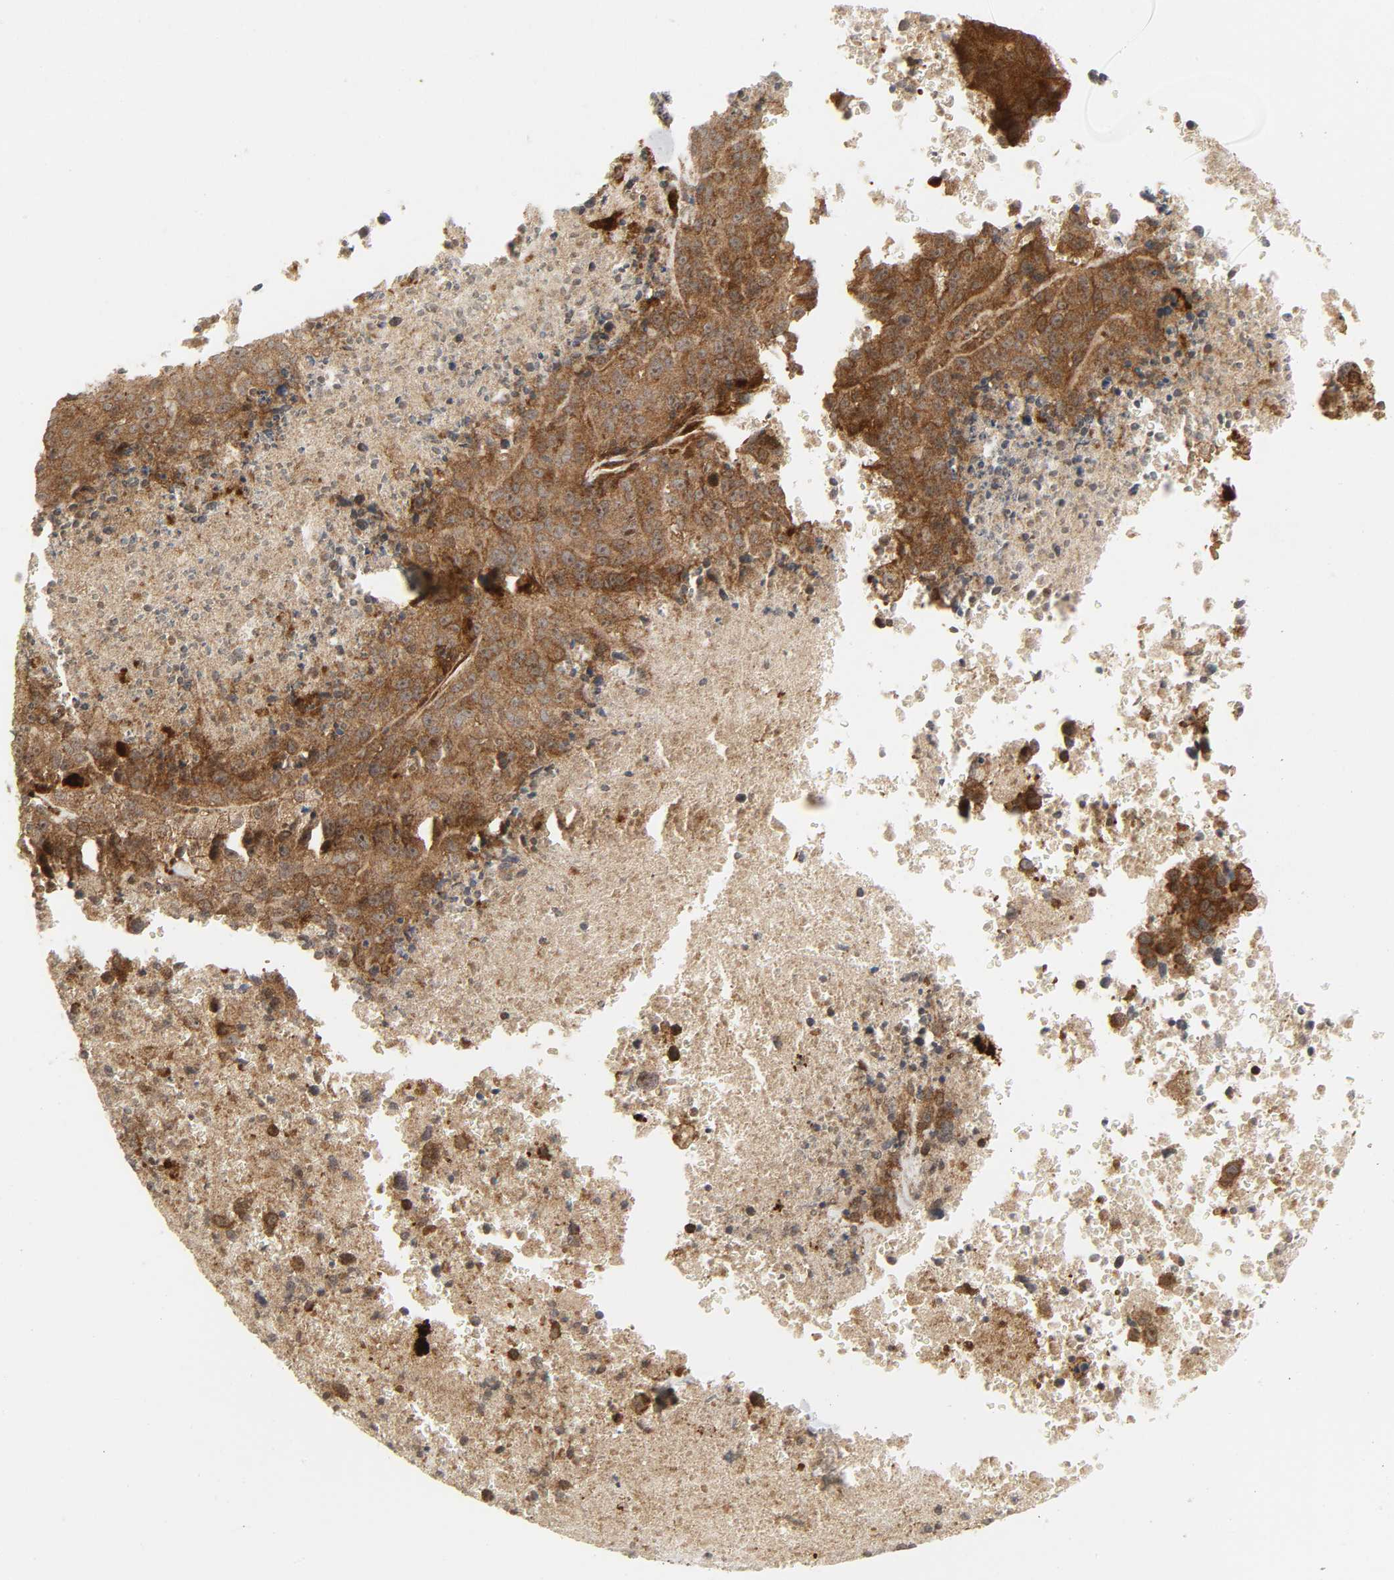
{"staining": {"intensity": "moderate", "quantity": ">75%", "location": "cytoplasmic/membranous"}, "tissue": "melanoma", "cell_type": "Tumor cells", "image_type": "cancer", "snomed": [{"axis": "morphology", "description": "Malignant melanoma, Metastatic site"}, {"axis": "topography", "description": "Cerebral cortex"}], "caption": "This histopathology image shows immunohistochemistry staining of melanoma, with medium moderate cytoplasmic/membranous expression in approximately >75% of tumor cells.", "gene": "CHUK", "patient": {"sex": "female", "age": 52}}